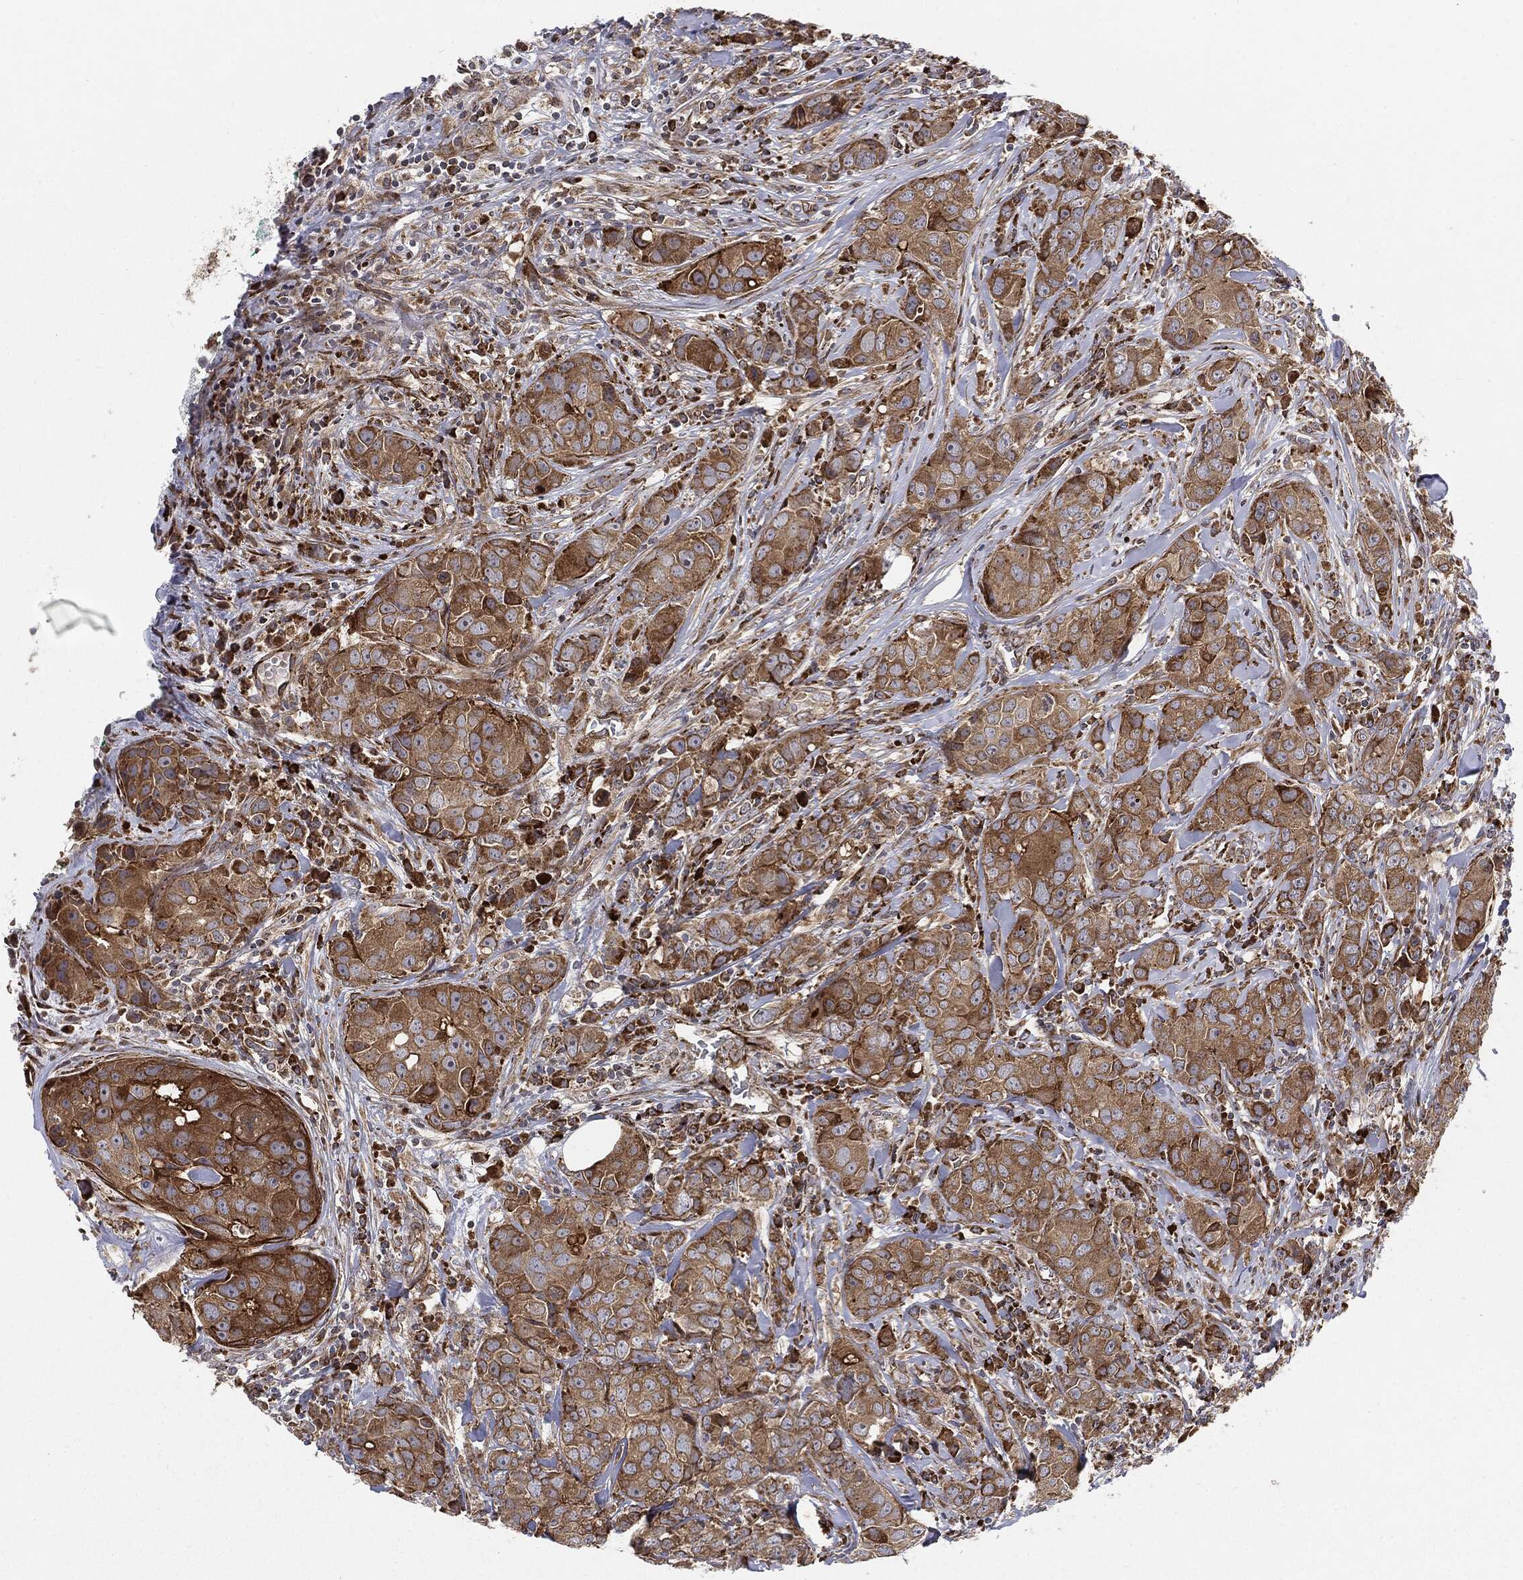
{"staining": {"intensity": "moderate", "quantity": ">75%", "location": "cytoplasmic/membranous"}, "tissue": "breast cancer", "cell_type": "Tumor cells", "image_type": "cancer", "snomed": [{"axis": "morphology", "description": "Duct carcinoma"}, {"axis": "topography", "description": "Breast"}], "caption": "The photomicrograph displays staining of breast invasive ductal carcinoma, revealing moderate cytoplasmic/membranous protein staining (brown color) within tumor cells.", "gene": "CYLD", "patient": {"sex": "female", "age": 43}}